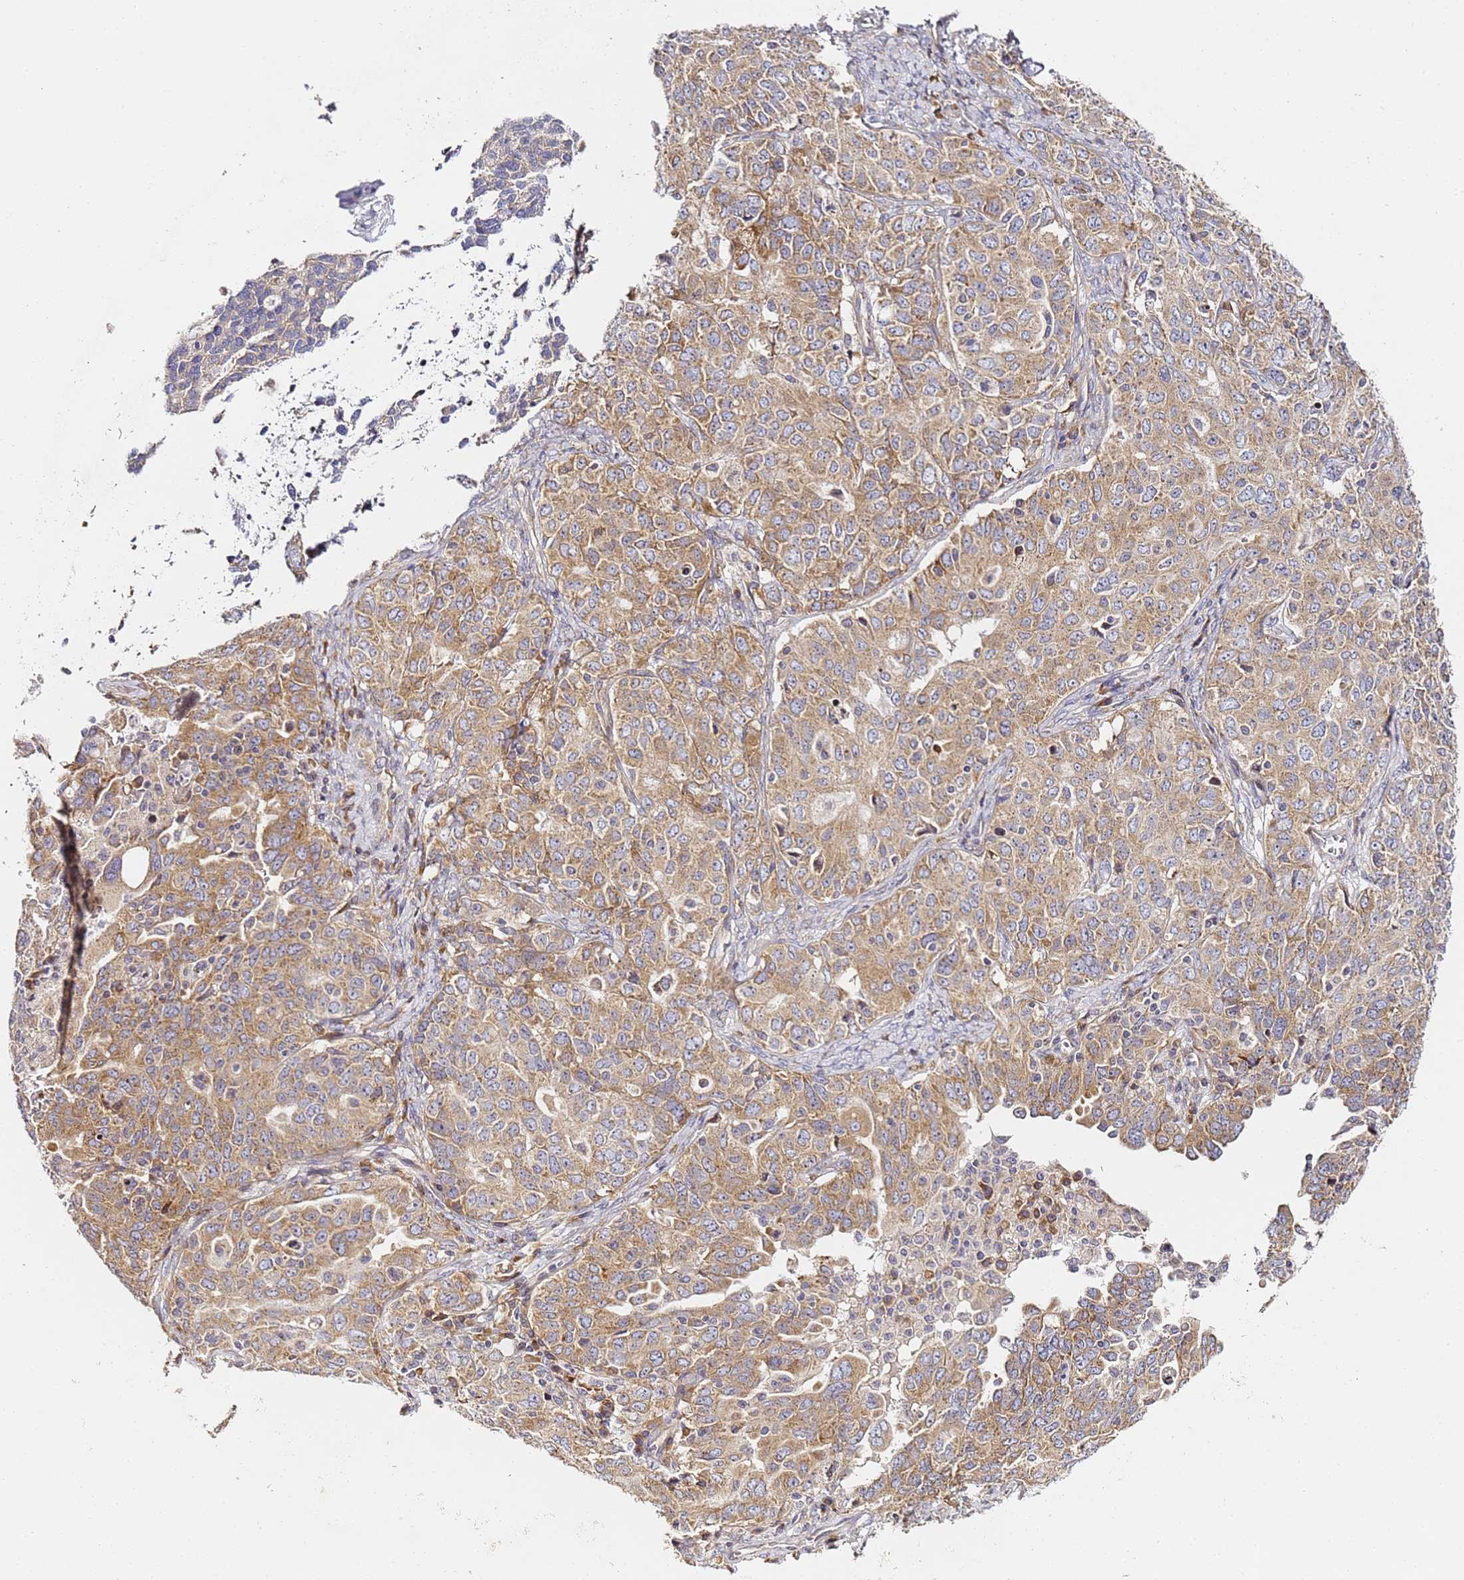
{"staining": {"intensity": "moderate", "quantity": ">75%", "location": "cytoplasmic/membranous"}, "tissue": "ovarian cancer", "cell_type": "Tumor cells", "image_type": "cancer", "snomed": [{"axis": "morphology", "description": "Carcinoma, endometroid"}, {"axis": "topography", "description": "Ovary"}], "caption": "Ovarian cancer (endometroid carcinoma) stained with a brown dye demonstrates moderate cytoplasmic/membranous positive staining in approximately >75% of tumor cells.", "gene": "RPL13A", "patient": {"sex": "female", "age": 62}}